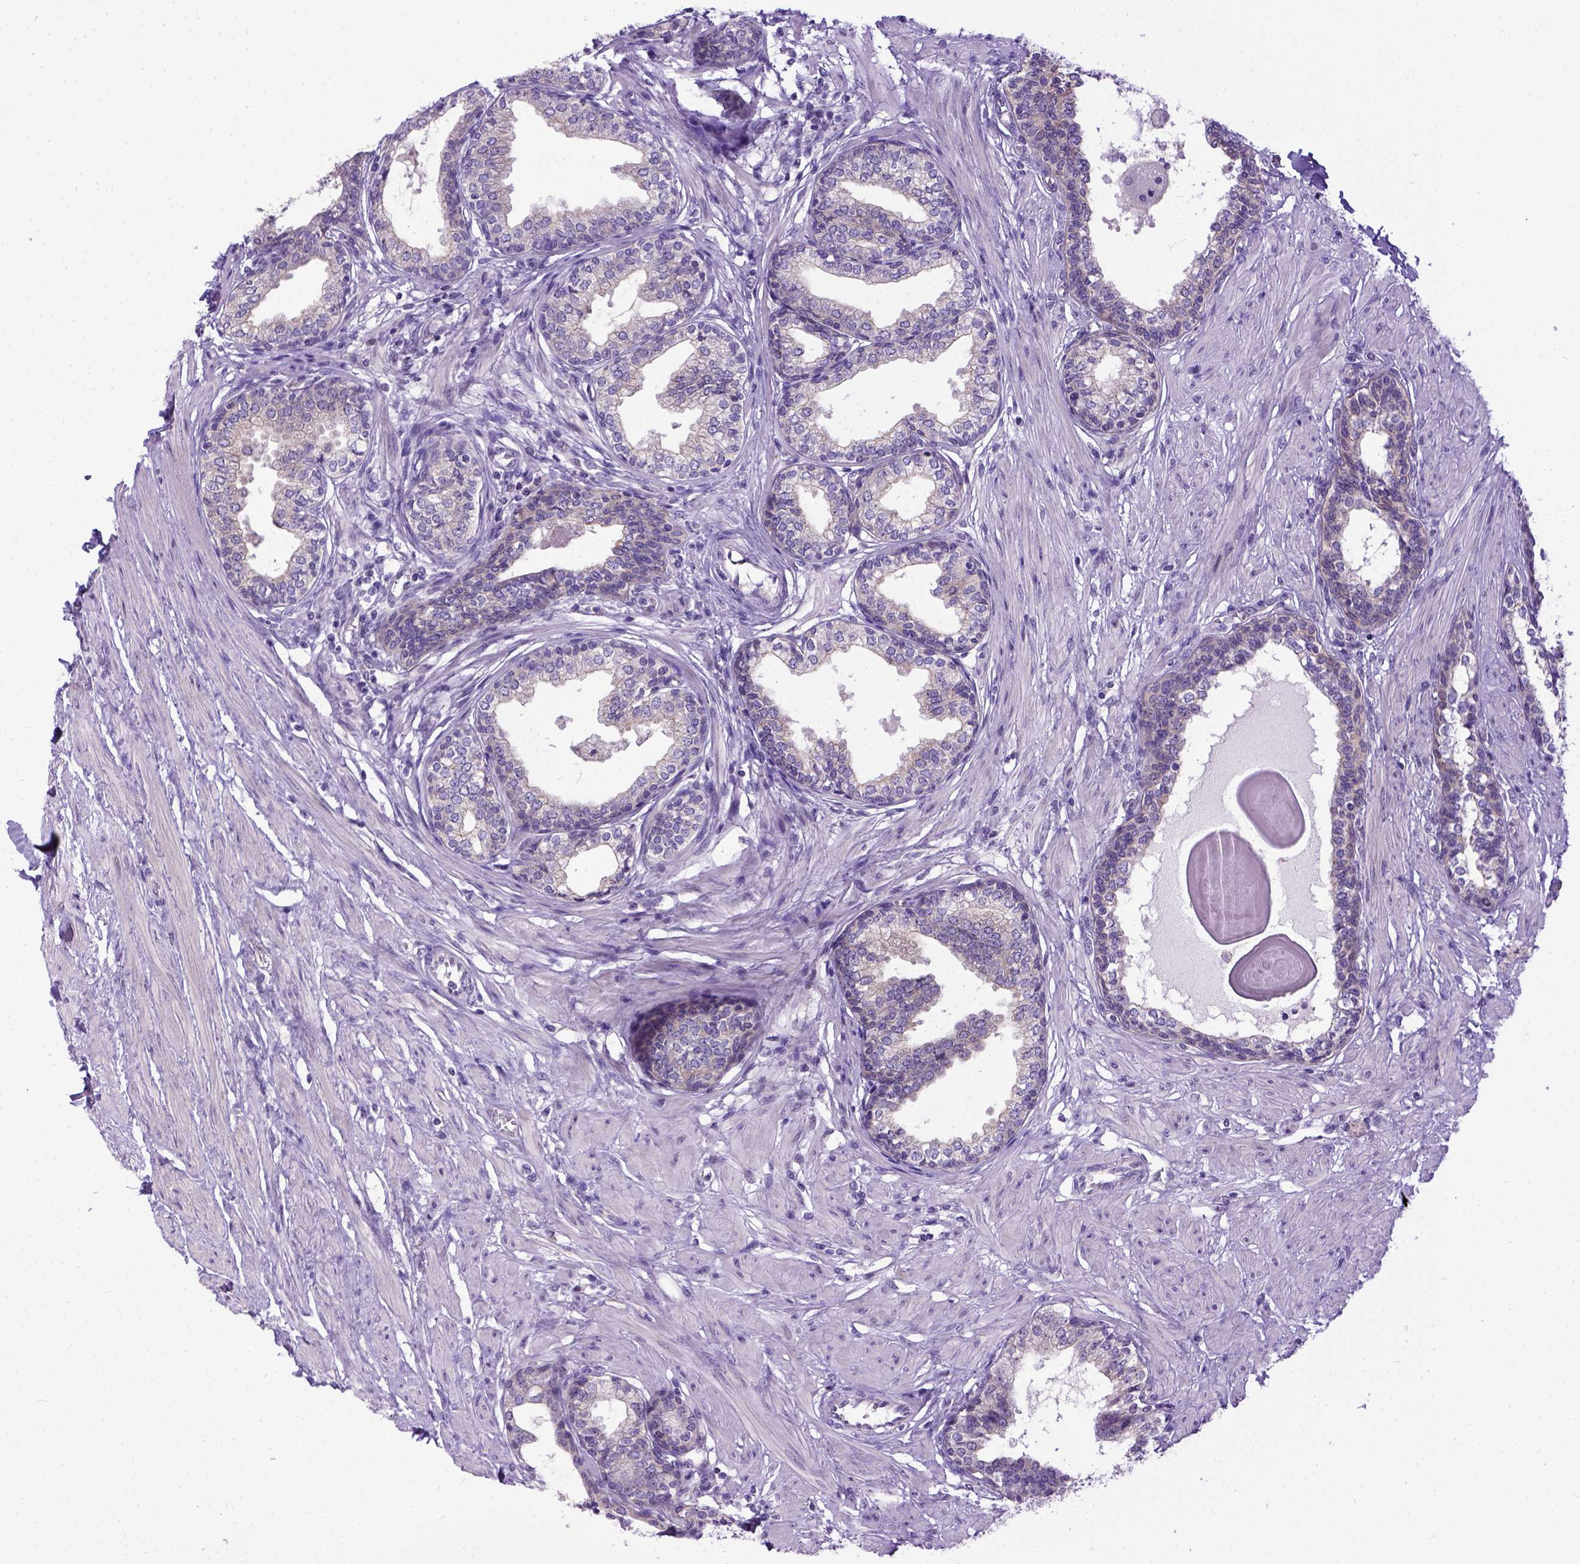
{"staining": {"intensity": "weak", "quantity": "25%-75%", "location": "cytoplasmic/membranous"}, "tissue": "prostate", "cell_type": "Glandular cells", "image_type": "normal", "snomed": [{"axis": "morphology", "description": "Normal tissue, NOS"}, {"axis": "topography", "description": "Prostate"}], "caption": "Weak cytoplasmic/membranous positivity is appreciated in about 25%-75% of glandular cells in unremarkable prostate.", "gene": "NEK5", "patient": {"sex": "male", "age": 55}}